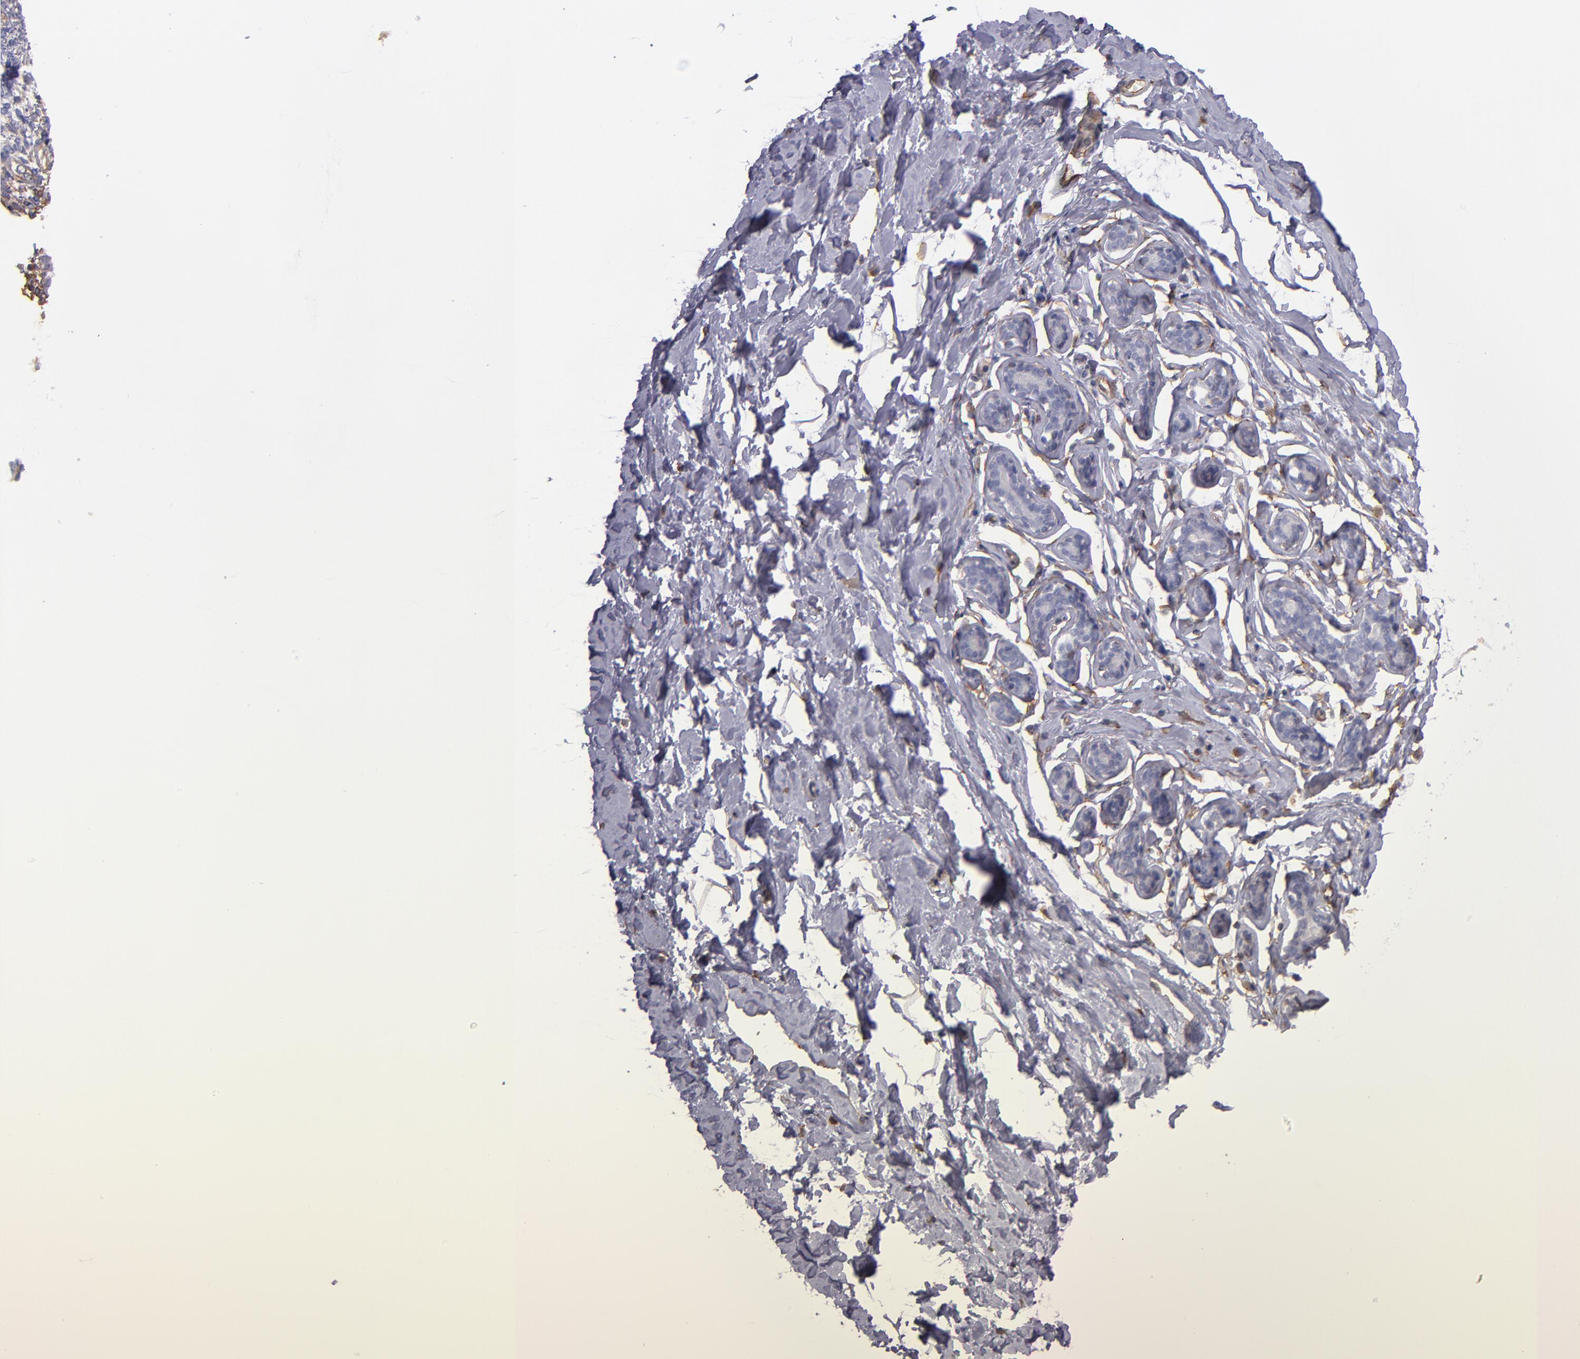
{"staining": {"intensity": "negative", "quantity": "none", "location": "none"}, "tissue": "breast", "cell_type": "Adipocytes", "image_type": "normal", "snomed": [{"axis": "morphology", "description": "Normal tissue, NOS"}, {"axis": "topography", "description": "Breast"}], "caption": "Immunohistochemical staining of unremarkable breast displays no significant staining in adipocytes.", "gene": "ABCC1", "patient": {"sex": "female", "age": 23}}